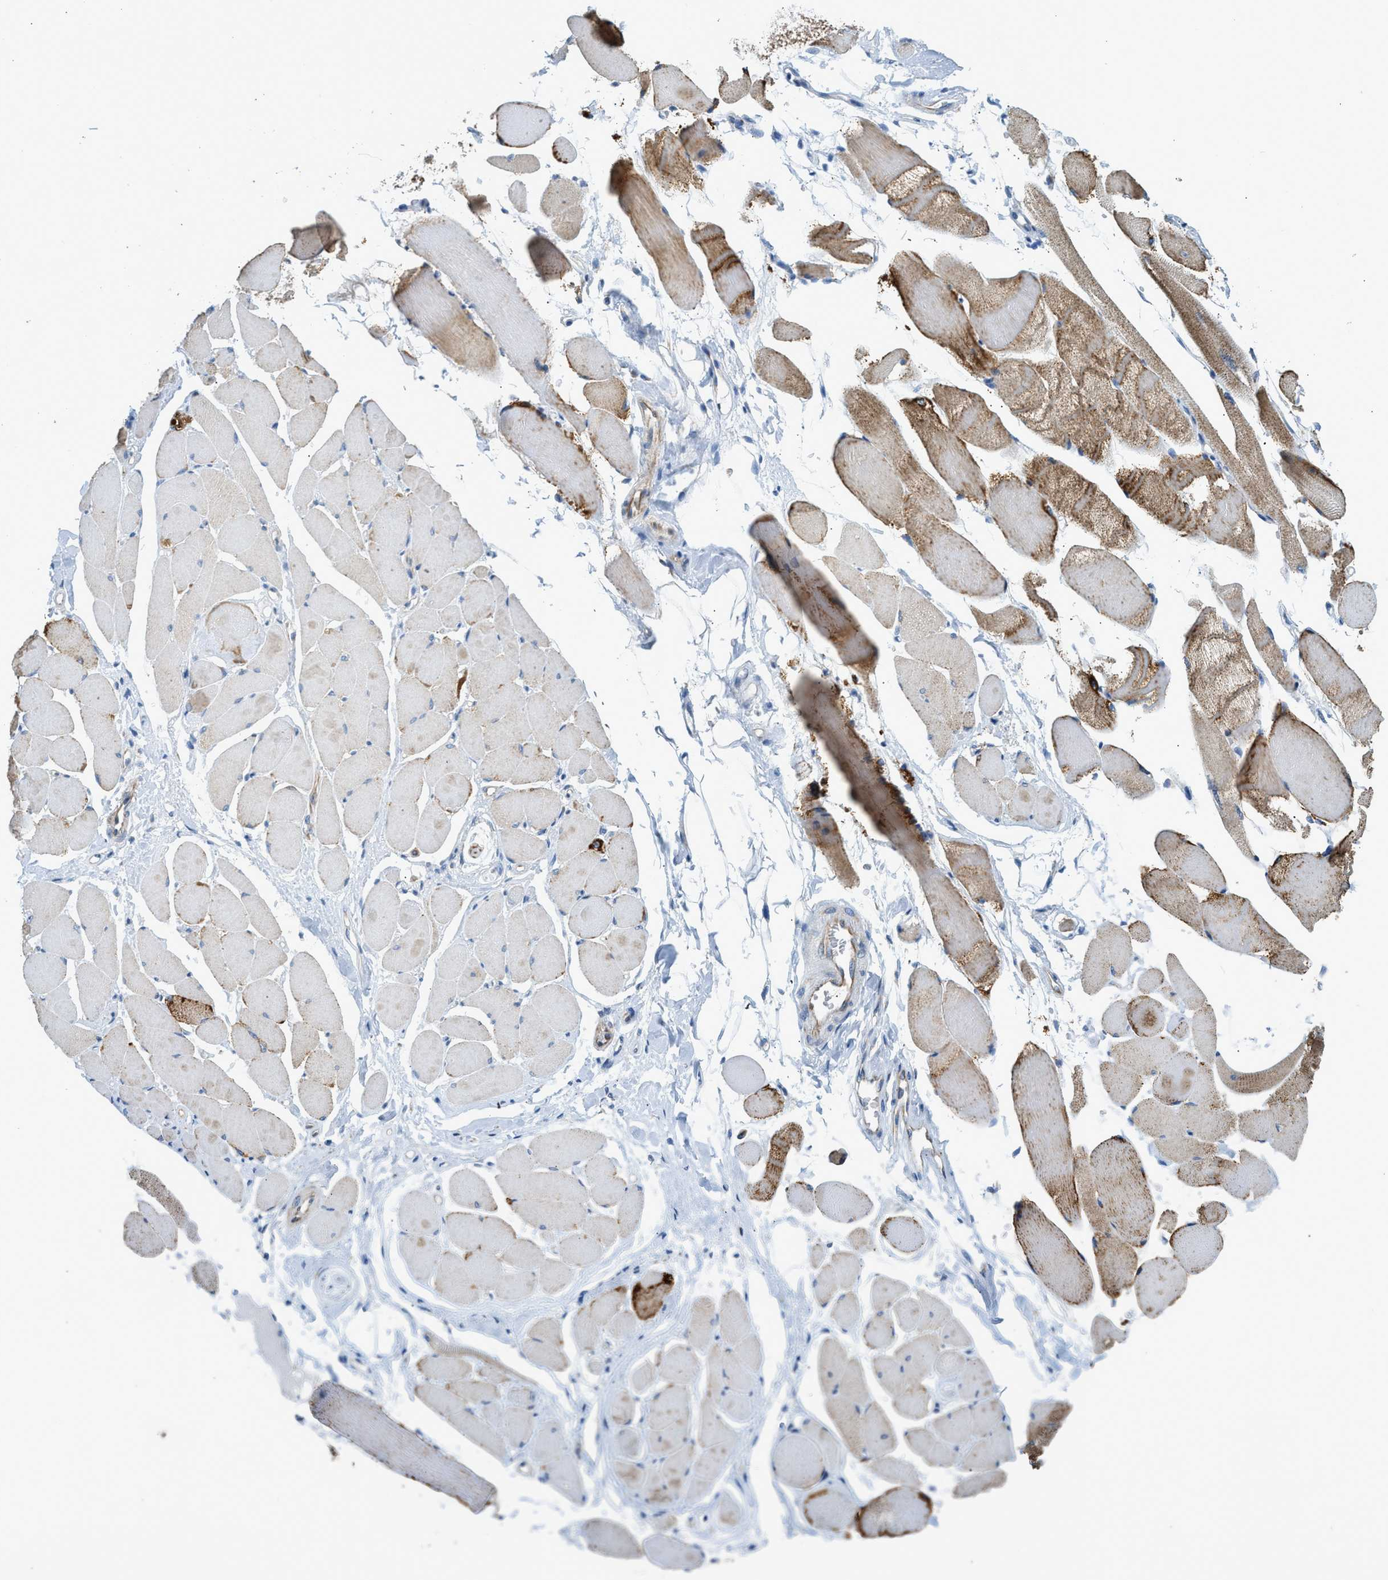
{"staining": {"intensity": "moderate", "quantity": "<25%", "location": "cytoplasmic/membranous"}, "tissue": "skeletal muscle", "cell_type": "Myocytes", "image_type": "normal", "snomed": [{"axis": "morphology", "description": "Normal tissue, NOS"}, {"axis": "topography", "description": "Skeletal muscle"}, {"axis": "topography", "description": "Peripheral nerve tissue"}], "caption": "This histopathology image reveals benign skeletal muscle stained with immunohistochemistry (IHC) to label a protein in brown. The cytoplasmic/membranous of myocytes show moderate positivity for the protein. Nuclei are counter-stained blue.", "gene": "GOT2", "patient": {"sex": "female", "age": 84}}